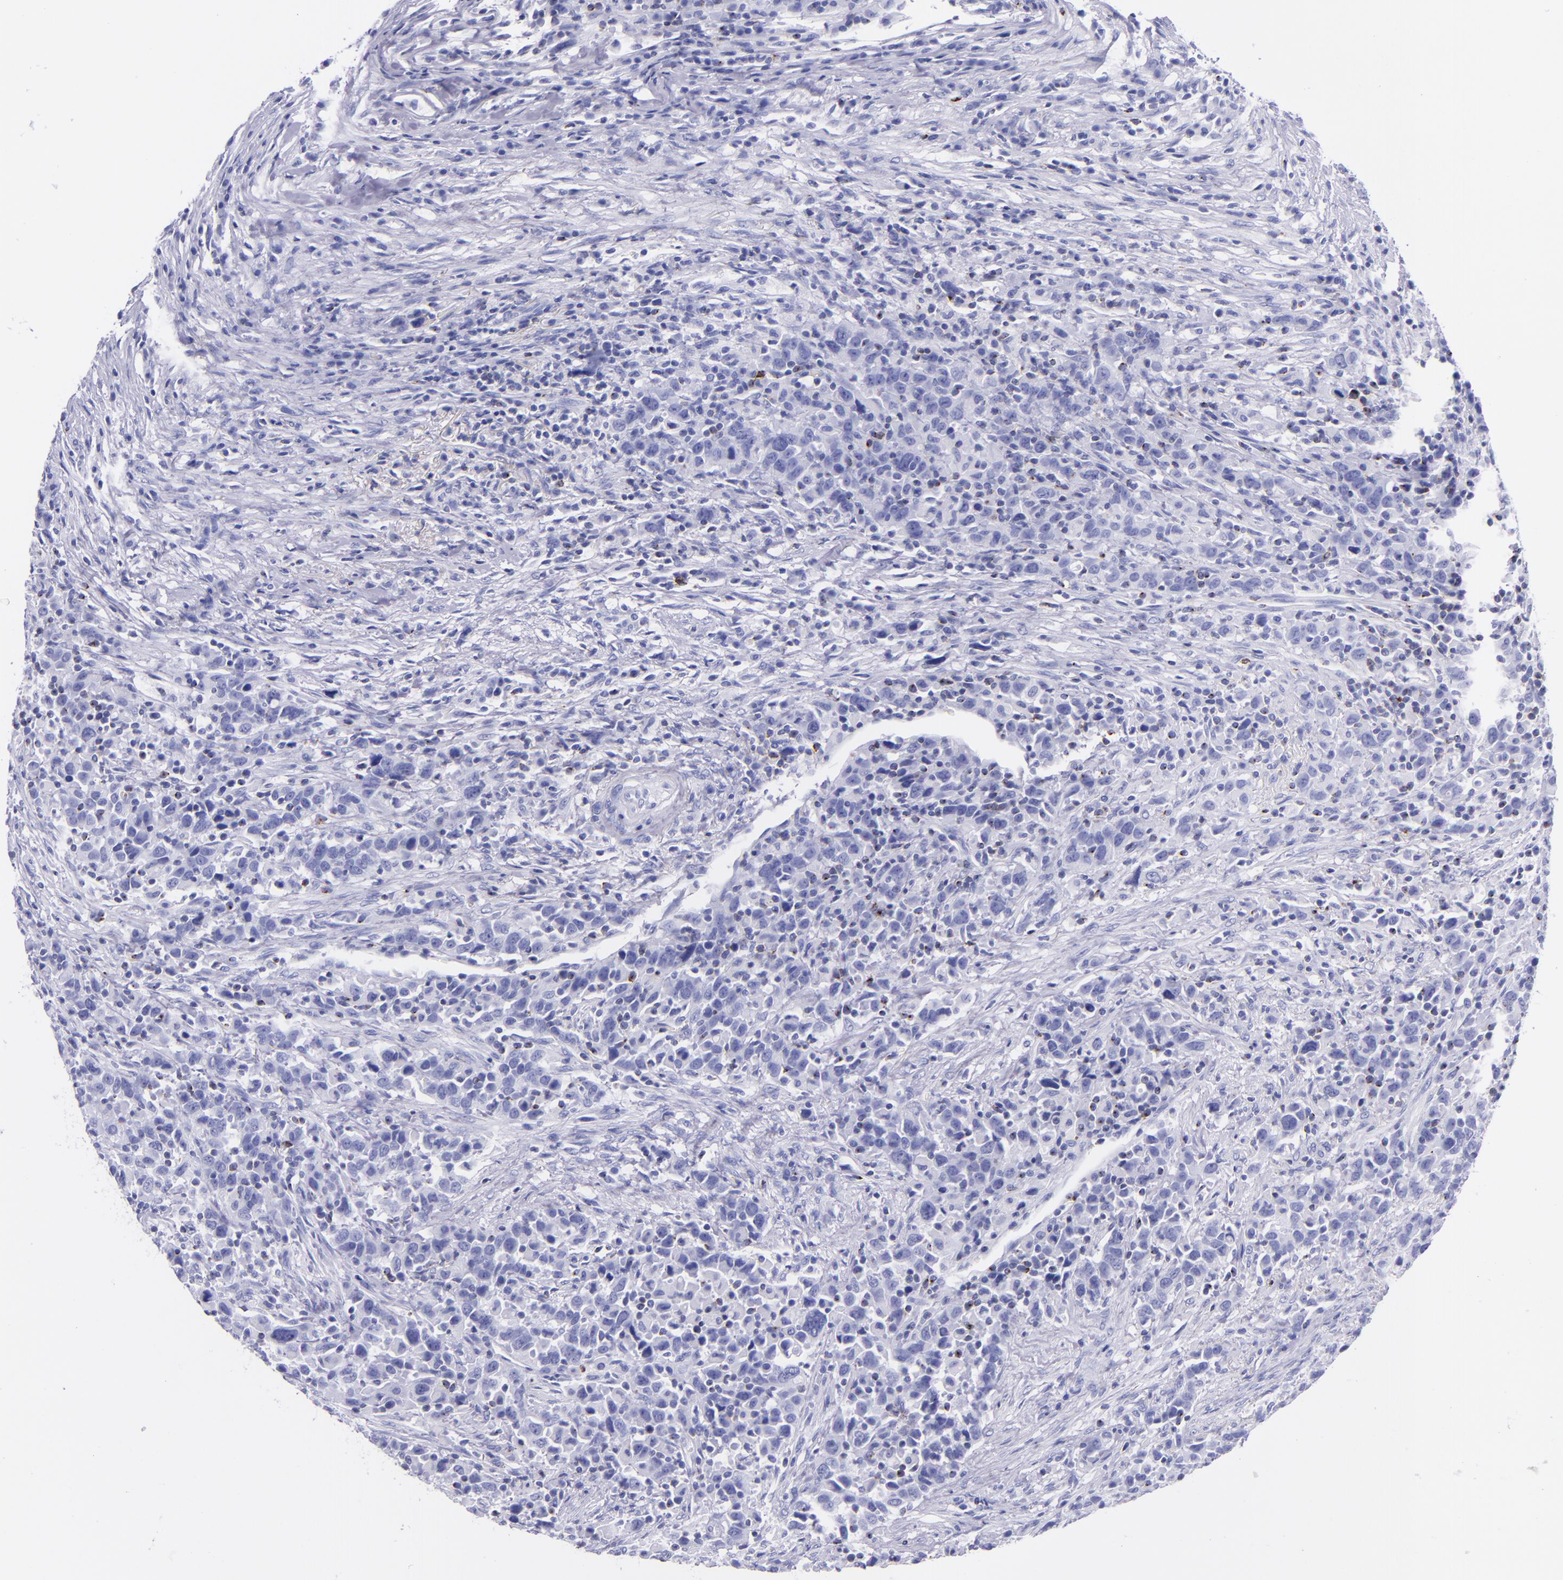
{"staining": {"intensity": "negative", "quantity": "none", "location": "none"}, "tissue": "urothelial cancer", "cell_type": "Tumor cells", "image_type": "cancer", "snomed": [{"axis": "morphology", "description": "Urothelial carcinoma, High grade"}, {"axis": "topography", "description": "Urinary bladder"}], "caption": "Immunohistochemistry micrograph of neoplastic tissue: human high-grade urothelial carcinoma stained with DAB (3,3'-diaminobenzidine) demonstrates no significant protein positivity in tumor cells.", "gene": "LAG3", "patient": {"sex": "male", "age": 61}}